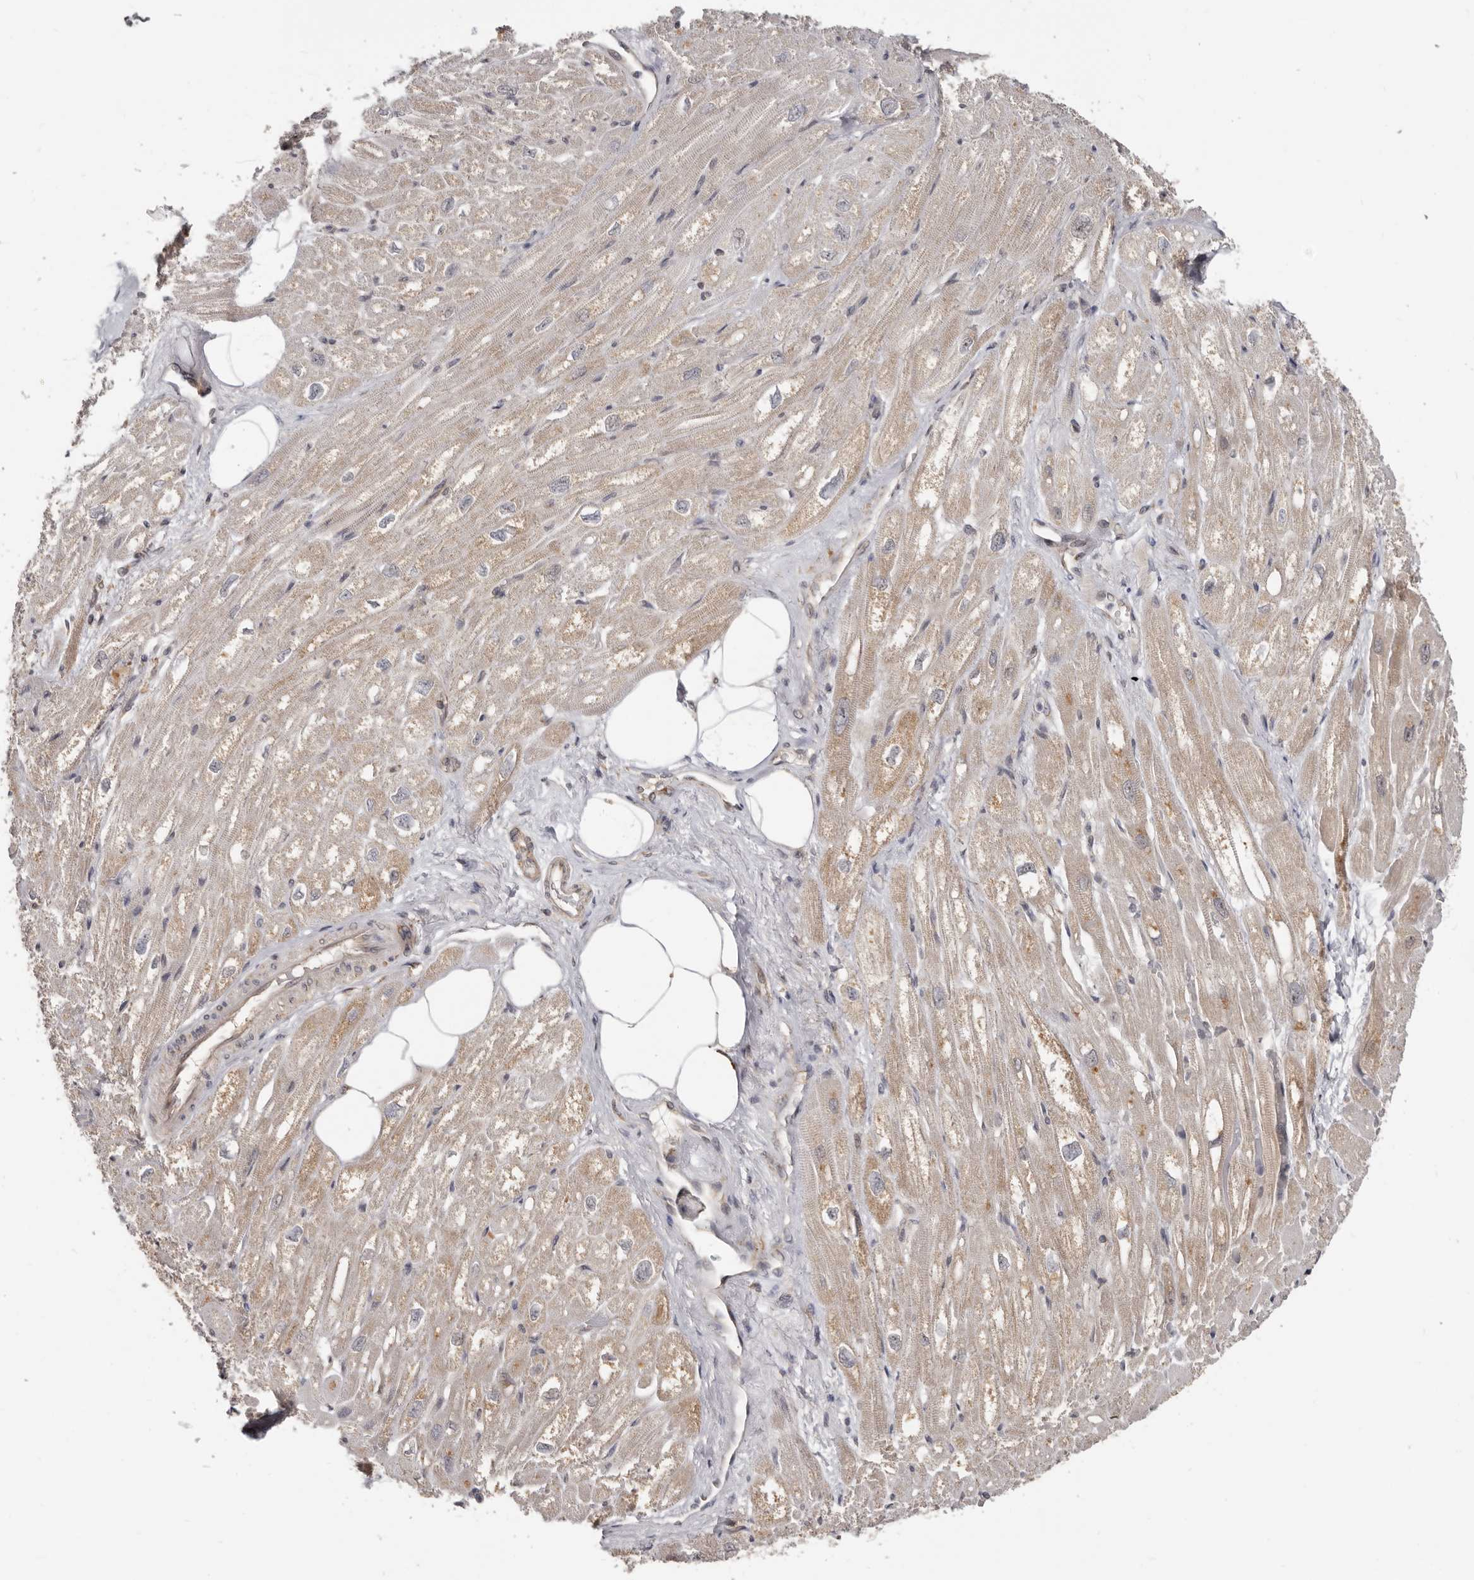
{"staining": {"intensity": "moderate", "quantity": "25%-75%", "location": "cytoplasmic/membranous"}, "tissue": "heart muscle", "cell_type": "Cardiomyocytes", "image_type": "normal", "snomed": [{"axis": "morphology", "description": "Normal tissue, NOS"}, {"axis": "topography", "description": "Heart"}], "caption": "Heart muscle stained with DAB (3,3'-diaminobenzidine) IHC demonstrates medium levels of moderate cytoplasmic/membranous positivity in approximately 25%-75% of cardiomyocytes.", "gene": "BAD", "patient": {"sex": "male", "age": 50}}